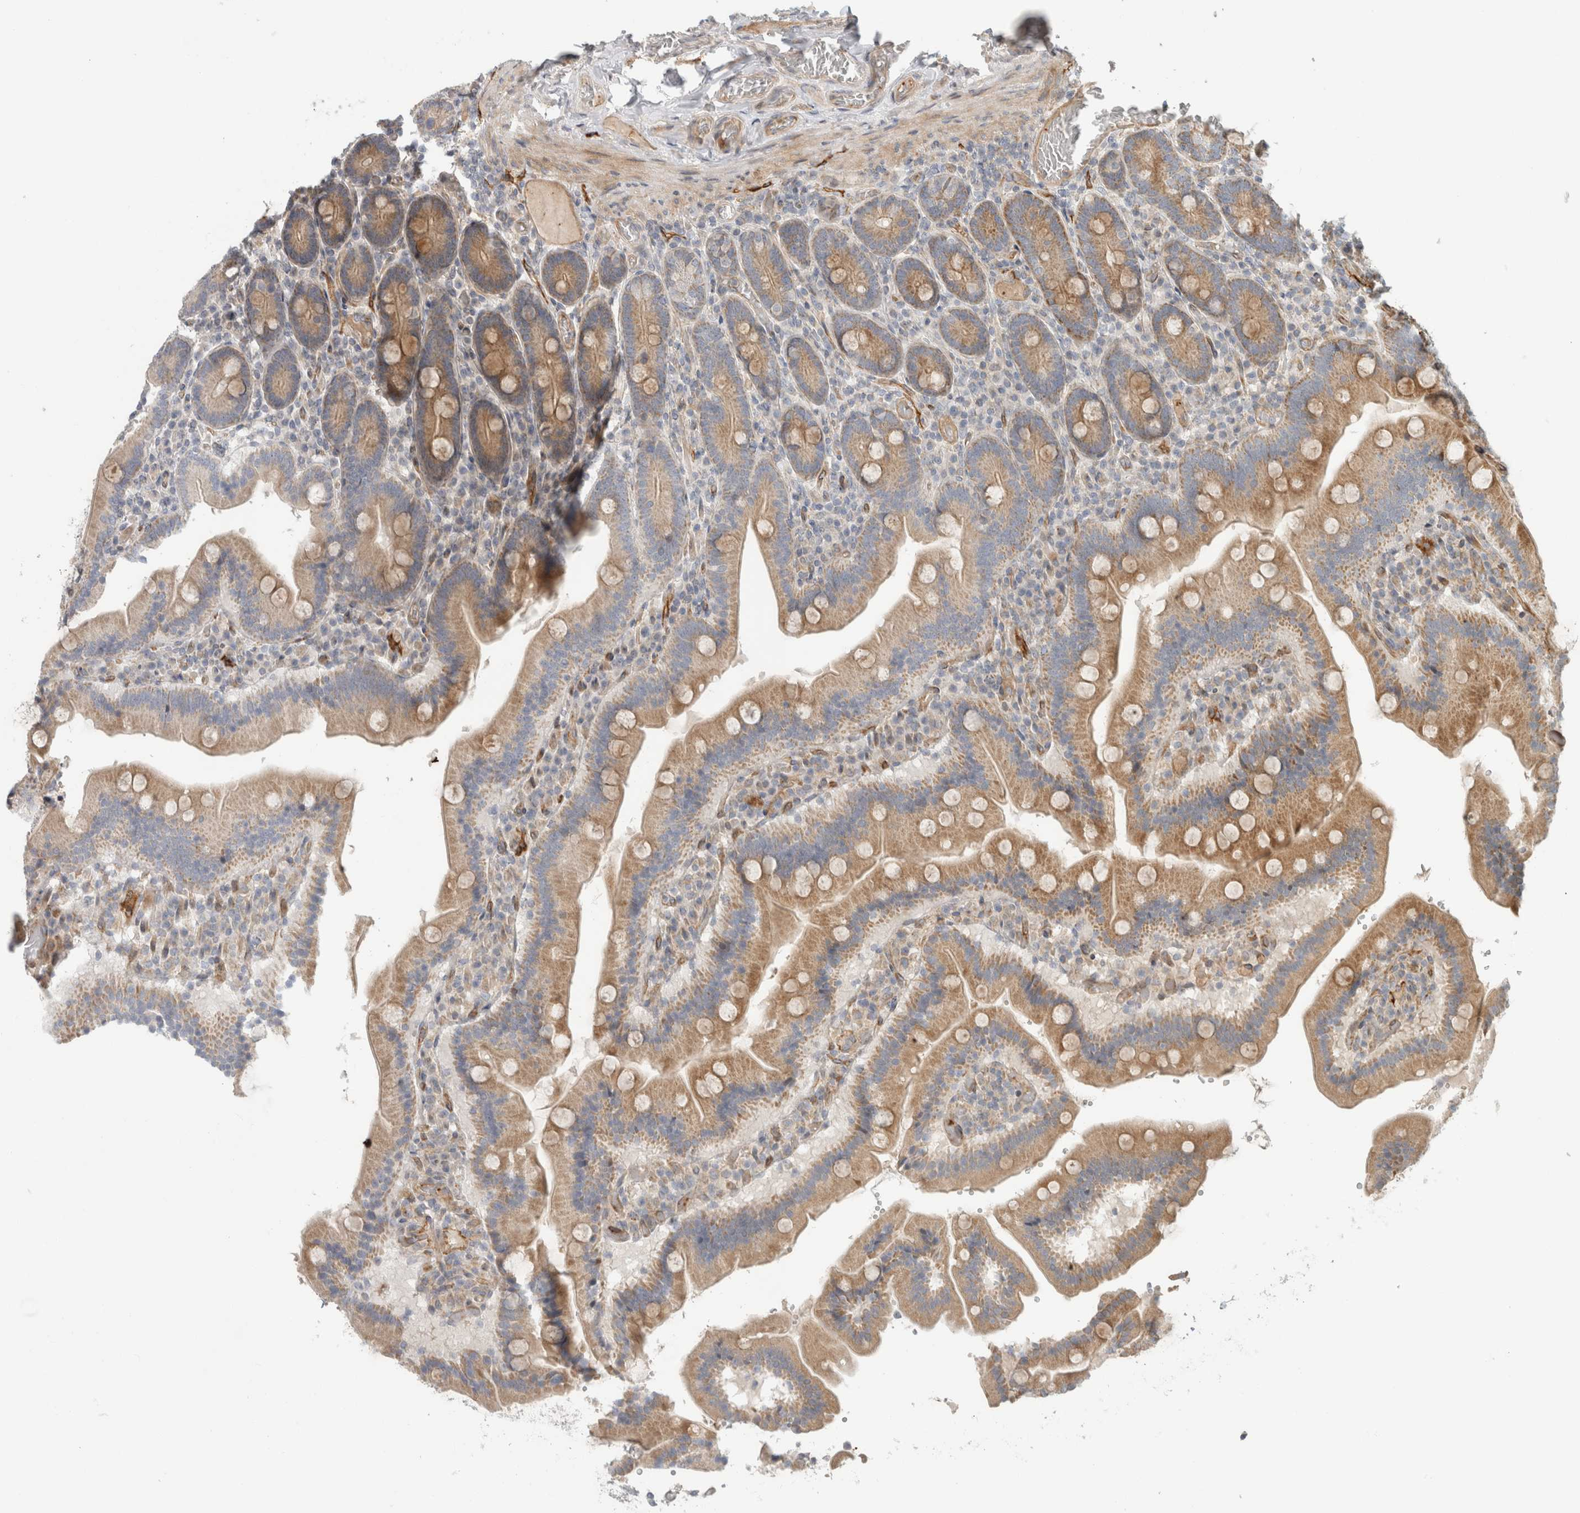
{"staining": {"intensity": "moderate", "quantity": ">75%", "location": "cytoplasmic/membranous"}, "tissue": "duodenum", "cell_type": "Glandular cells", "image_type": "normal", "snomed": [{"axis": "morphology", "description": "Normal tissue, NOS"}, {"axis": "topography", "description": "Duodenum"}], "caption": "Immunohistochemical staining of unremarkable duodenum displays medium levels of moderate cytoplasmic/membranous positivity in approximately >75% of glandular cells.", "gene": "KPNA5", "patient": {"sex": "female", "age": 62}}